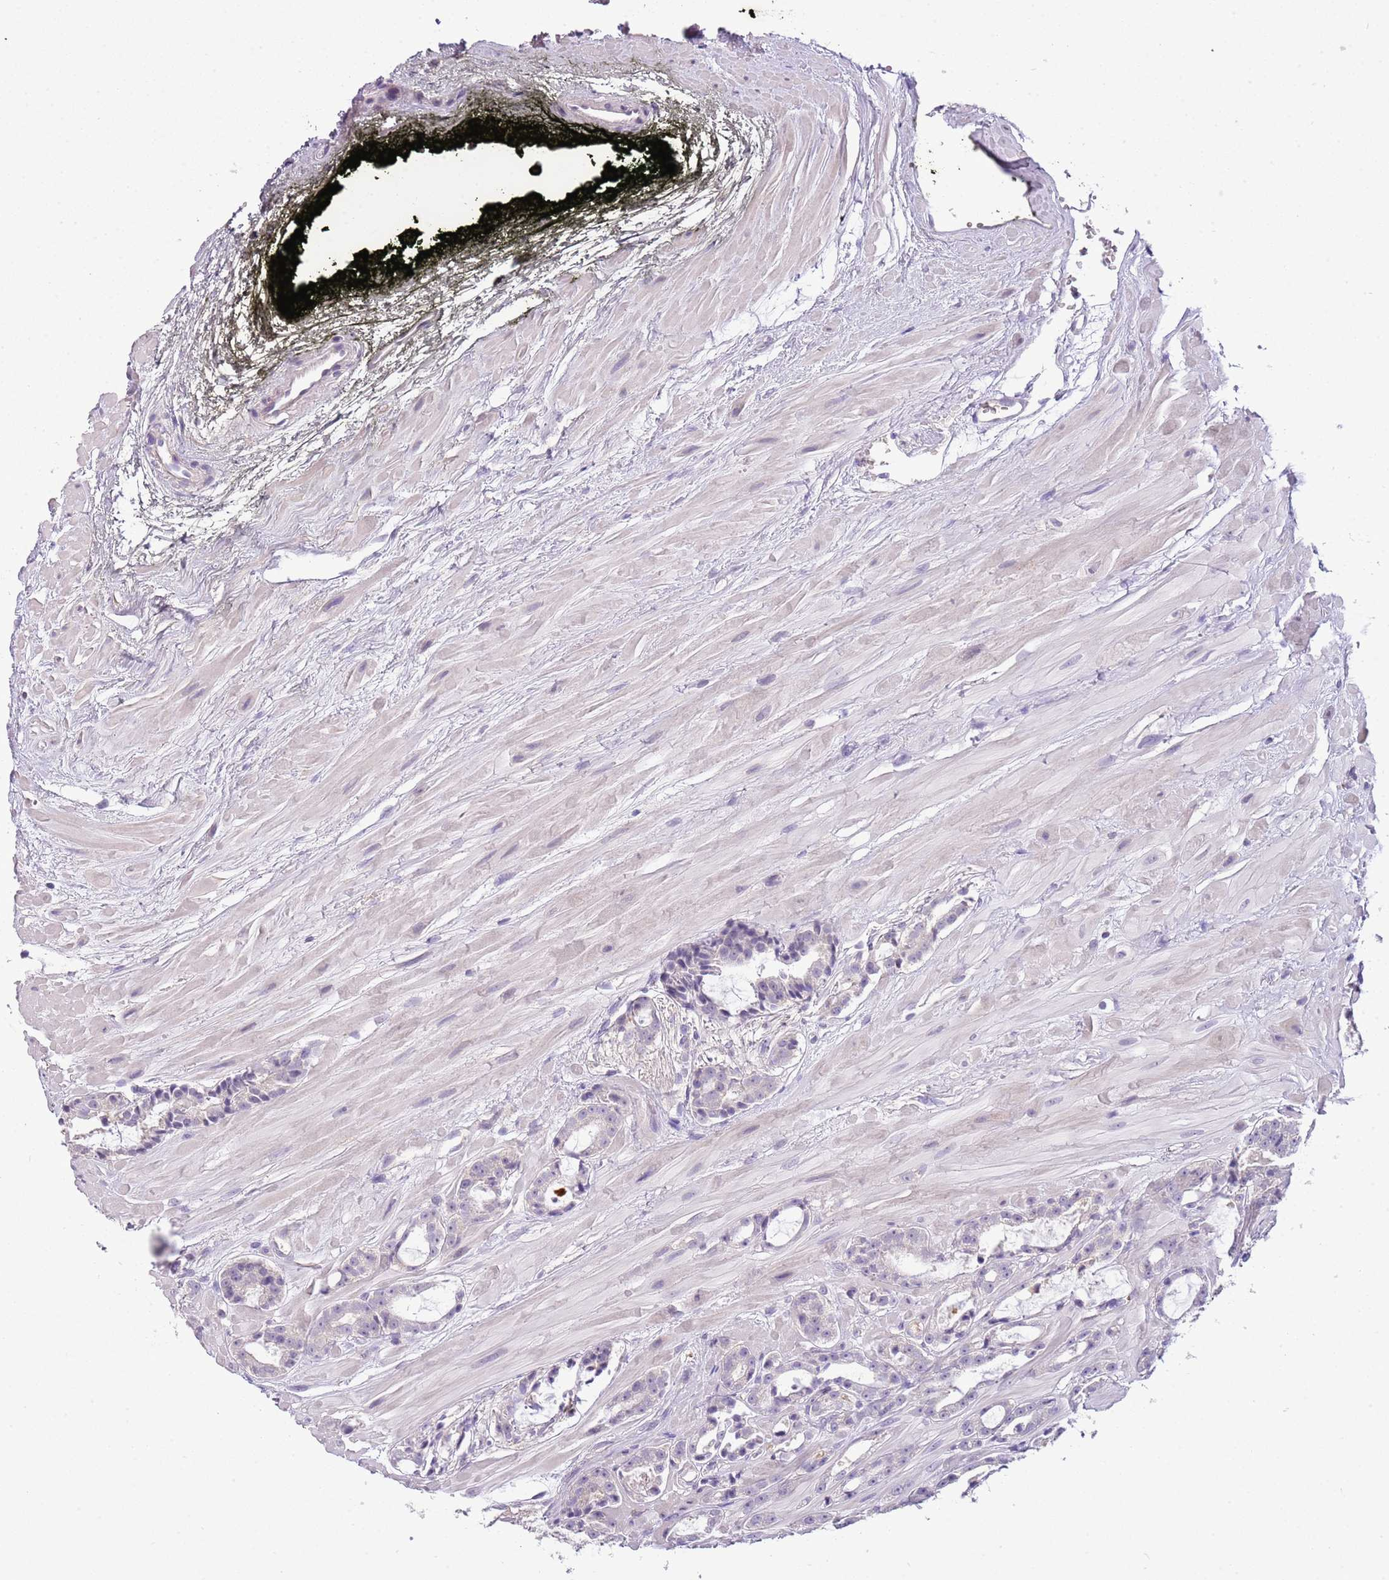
{"staining": {"intensity": "negative", "quantity": "none", "location": "none"}, "tissue": "prostate cancer", "cell_type": "Tumor cells", "image_type": "cancer", "snomed": [{"axis": "morphology", "description": "Adenocarcinoma, High grade"}, {"axis": "topography", "description": "Prostate"}], "caption": "The immunohistochemistry photomicrograph has no significant expression in tumor cells of high-grade adenocarcinoma (prostate) tissue. The staining is performed using DAB brown chromogen with nuclei counter-stained in using hematoxylin.", "gene": "SCAMP5", "patient": {"sex": "male", "age": 71}}